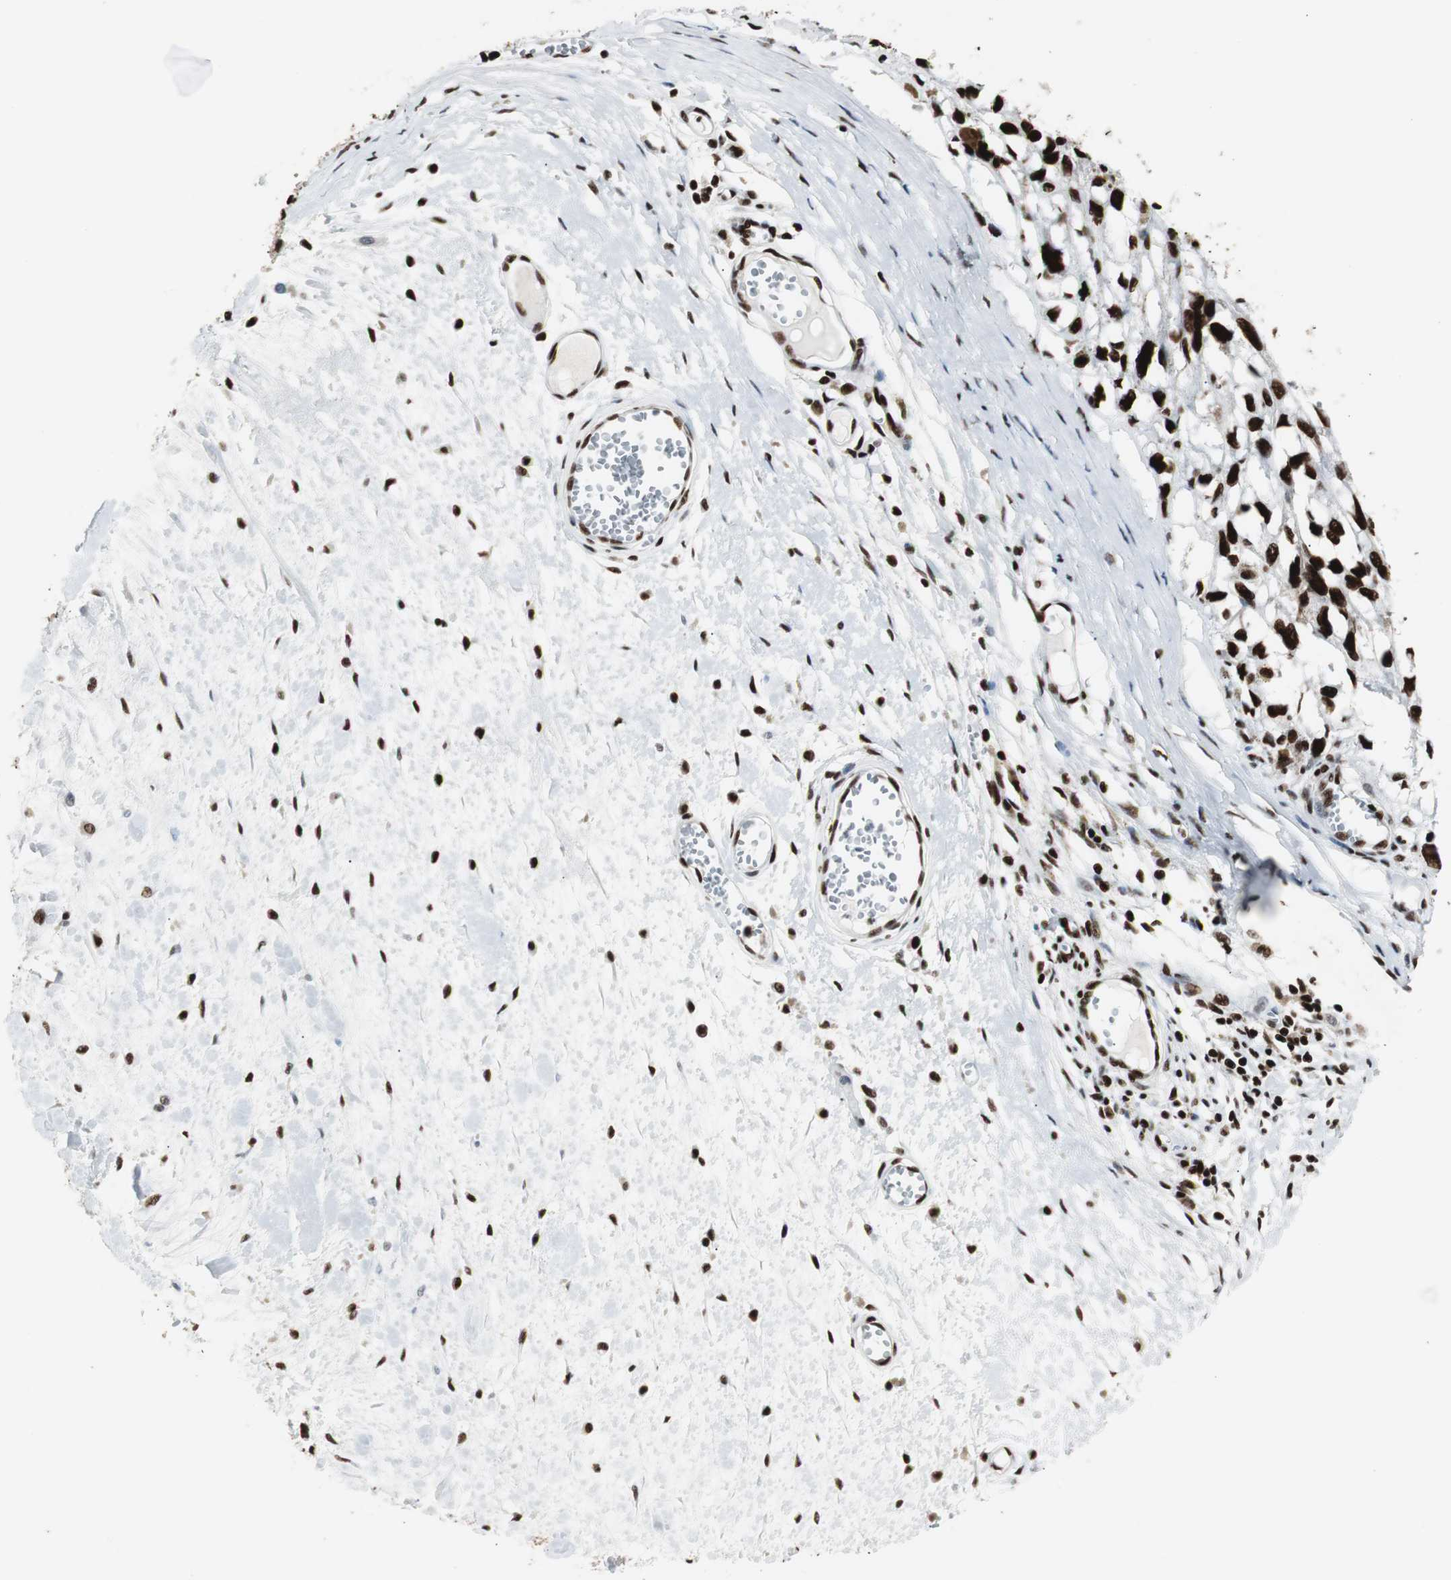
{"staining": {"intensity": "strong", "quantity": ">75%", "location": "nuclear"}, "tissue": "melanoma", "cell_type": "Tumor cells", "image_type": "cancer", "snomed": [{"axis": "morphology", "description": "Malignant melanoma, Metastatic site"}, {"axis": "topography", "description": "Lymph node"}], "caption": "Immunohistochemistry photomicrograph of neoplastic tissue: malignant melanoma (metastatic site) stained using immunohistochemistry (IHC) demonstrates high levels of strong protein expression localized specifically in the nuclear of tumor cells, appearing as a nuclear brown color.", "gene": "MTA2", "patient": {"sex": "male", "age": 59}}